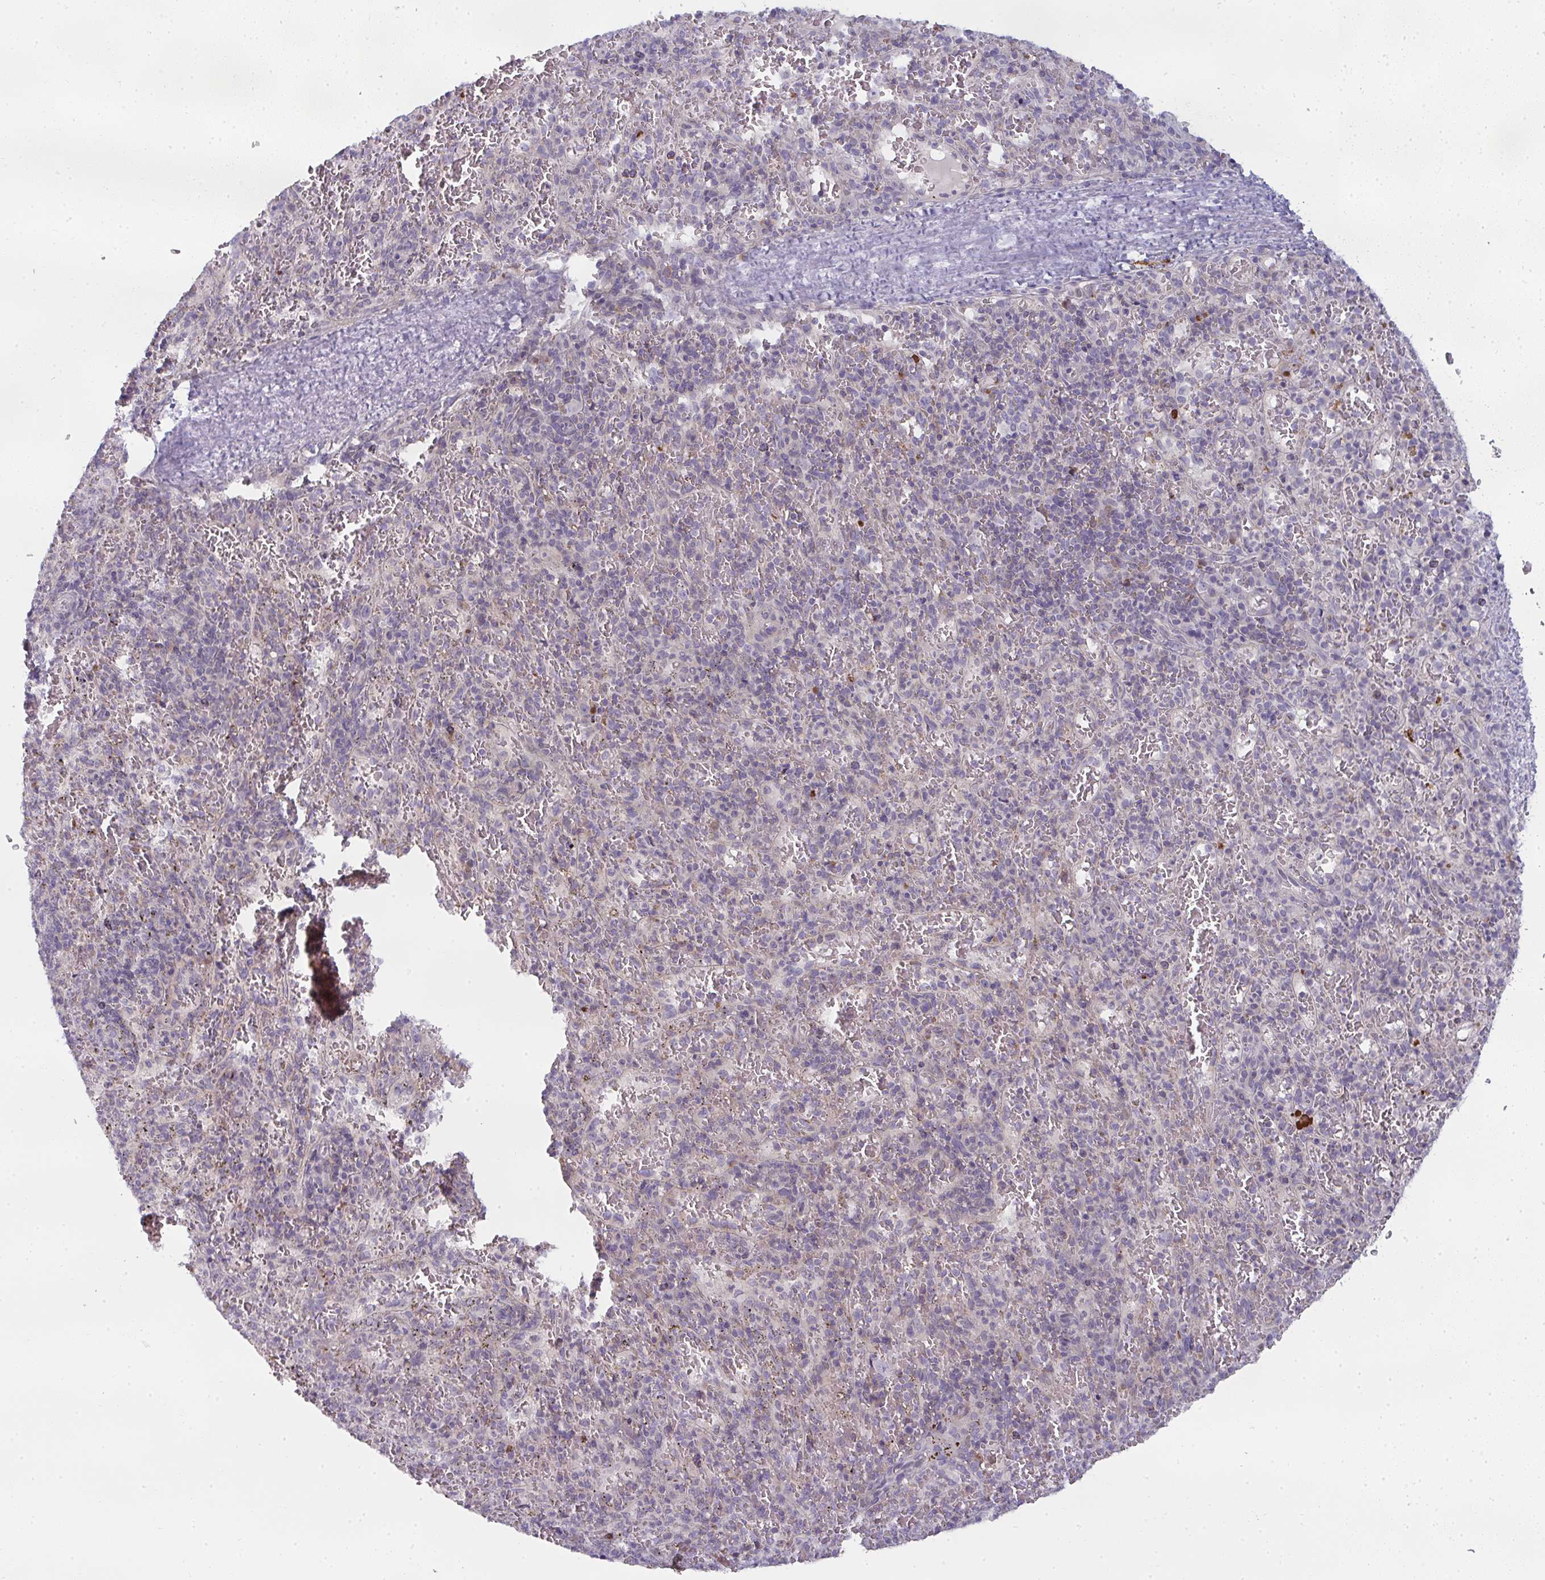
{"staining": {"intensity": "negative", "quantity": "none", "location": "none"}, "tissue": "spleen", "cell_type": "Cells in red pulp", "image_type": "normal", "snomed": [{"axis": "morphology", "description": "Normal tissue, NOS"}, {"axis": "topography", "description": "Spleen"}], "caption": "Image shows no significant protein positivity in cells in red pulp of normal spleen.", "gene": "SHB", "patient": {"sex": "male", "age": 57}}